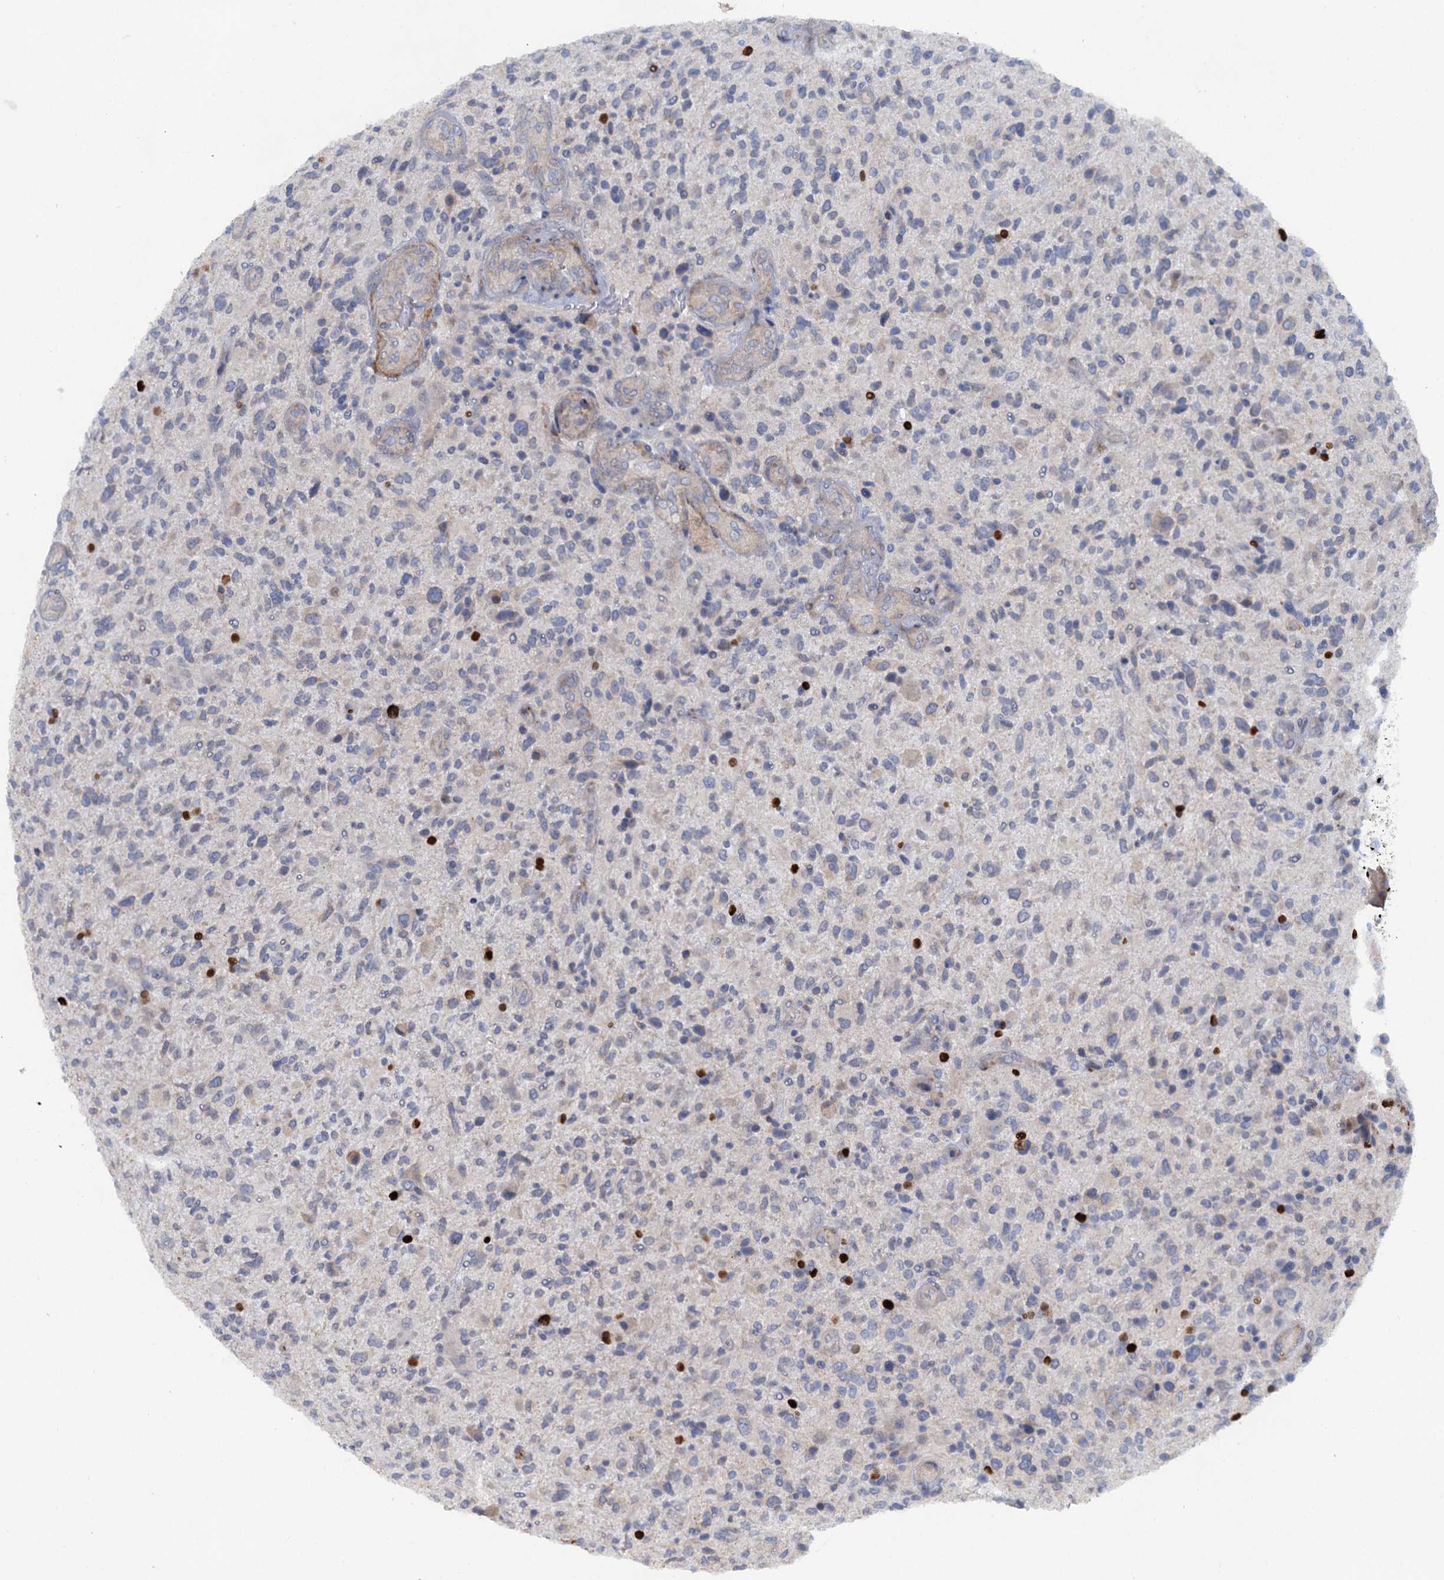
{"staining": {"intensity": "negative", "quantity": "none", "location": "none"}, "tissue": "glioma", "cell_type": "Tumor cells", "image_type": "cancer", "snomed": [{"axis": "morphology", "description": "Glioma, malignant, High grade"}, {"axis": "topography", "description": "Brain"}], "caption": "High power microscopy histopathology image of an IHC image of malignant high-grade glioma, revealing no significant positivity in tumor cells.", "gene": "POGLUT3", "patient": {"sex": "male", "age": 47}}